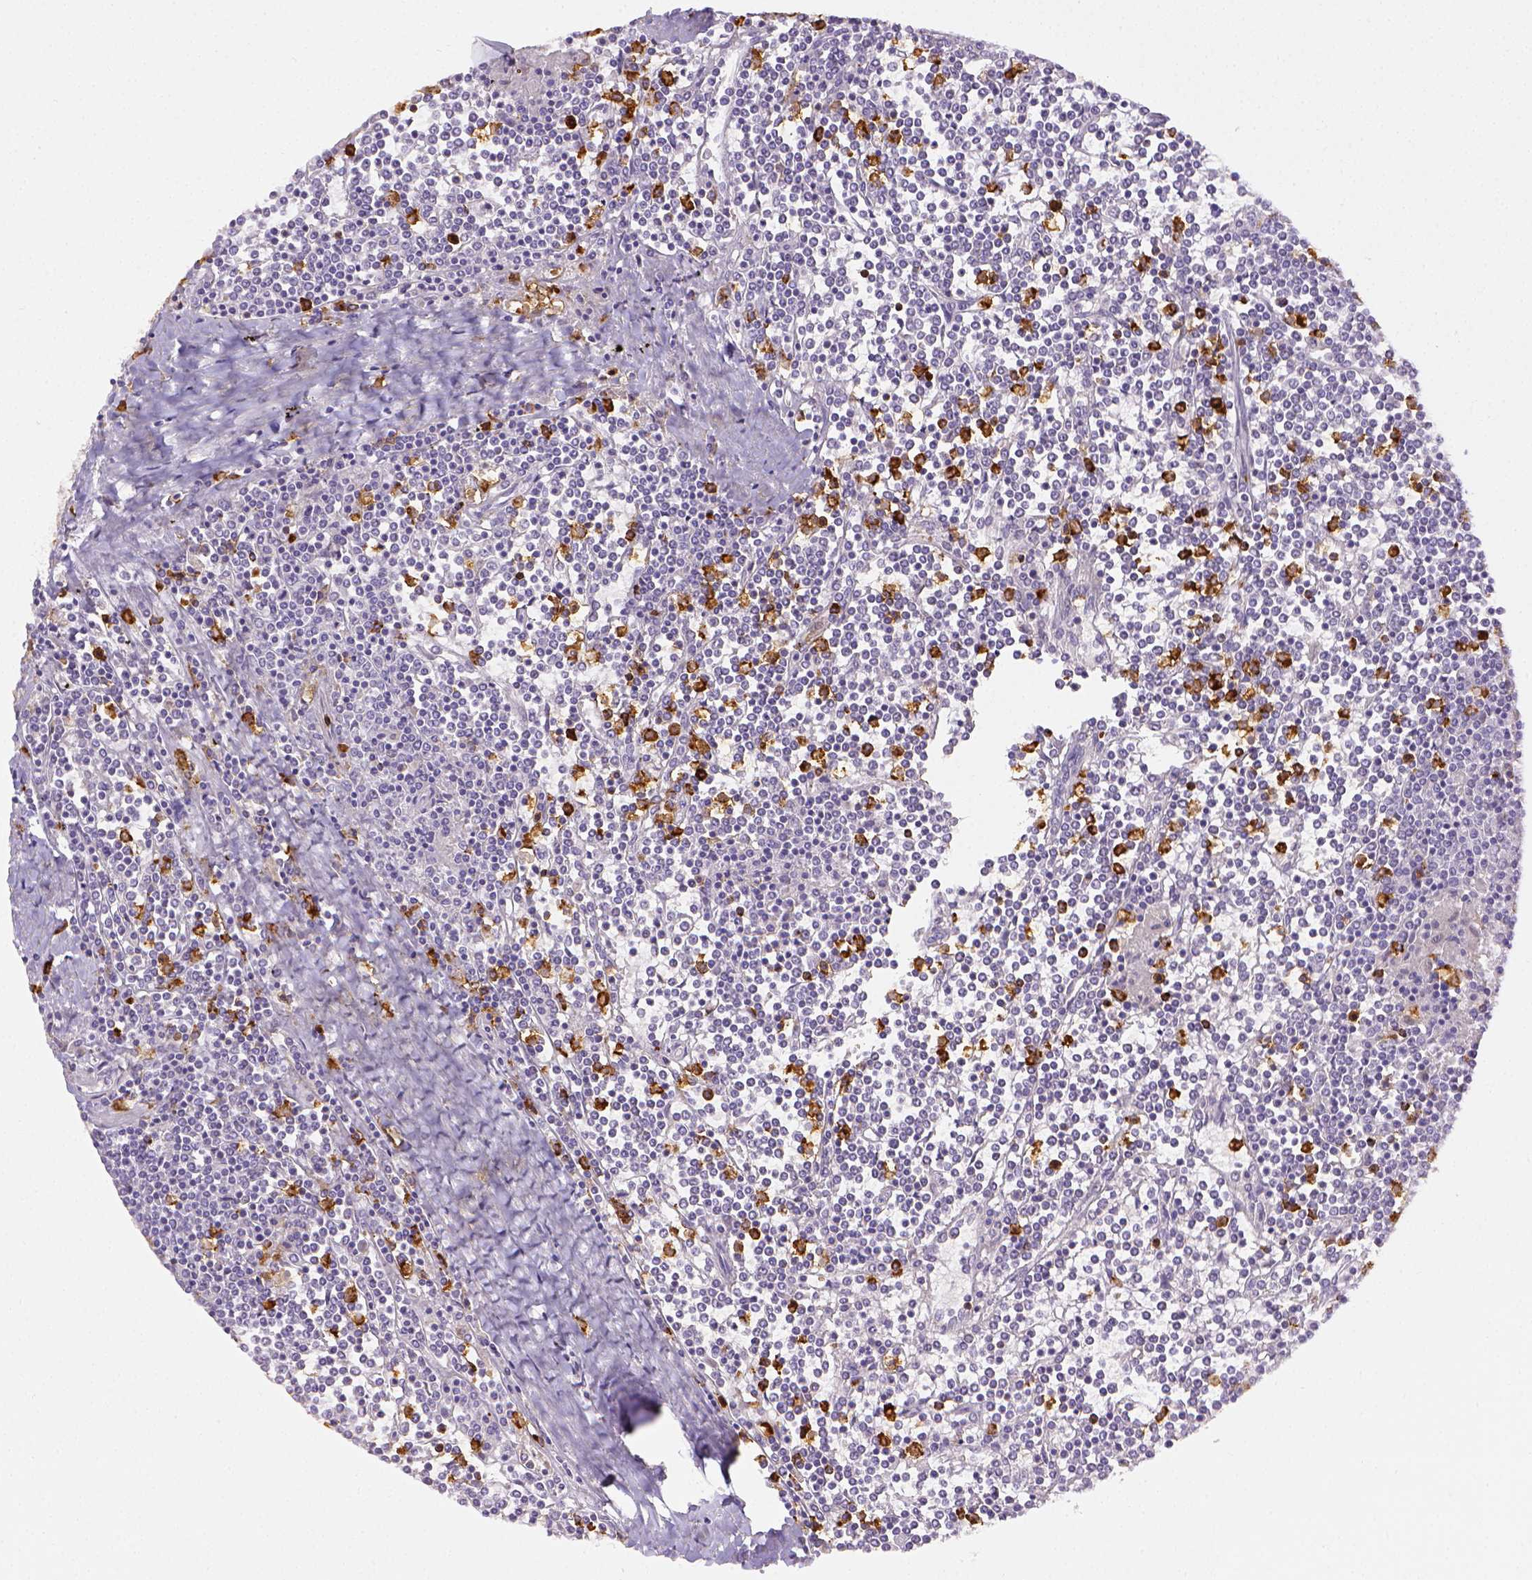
{"staining": {"intensity": "negative", "quantity": "none", "location": "none"}, "tissue": "lymphoma", "cell_type": "Tumor cells", "image_type": "cancer", "snomed": [{"axis": "morphology", "description": "Malignant lymphoma, non-Hodgkin's type, Low grade"}, {"axis": "topography", "description": "Spleen"}], "caption": "Immunohistochemistry (IHC) of lymphoma exhibits no staining in tumor cells.", "gene": "ITGAM", "patient": {"sex": "female", "age": 19}}